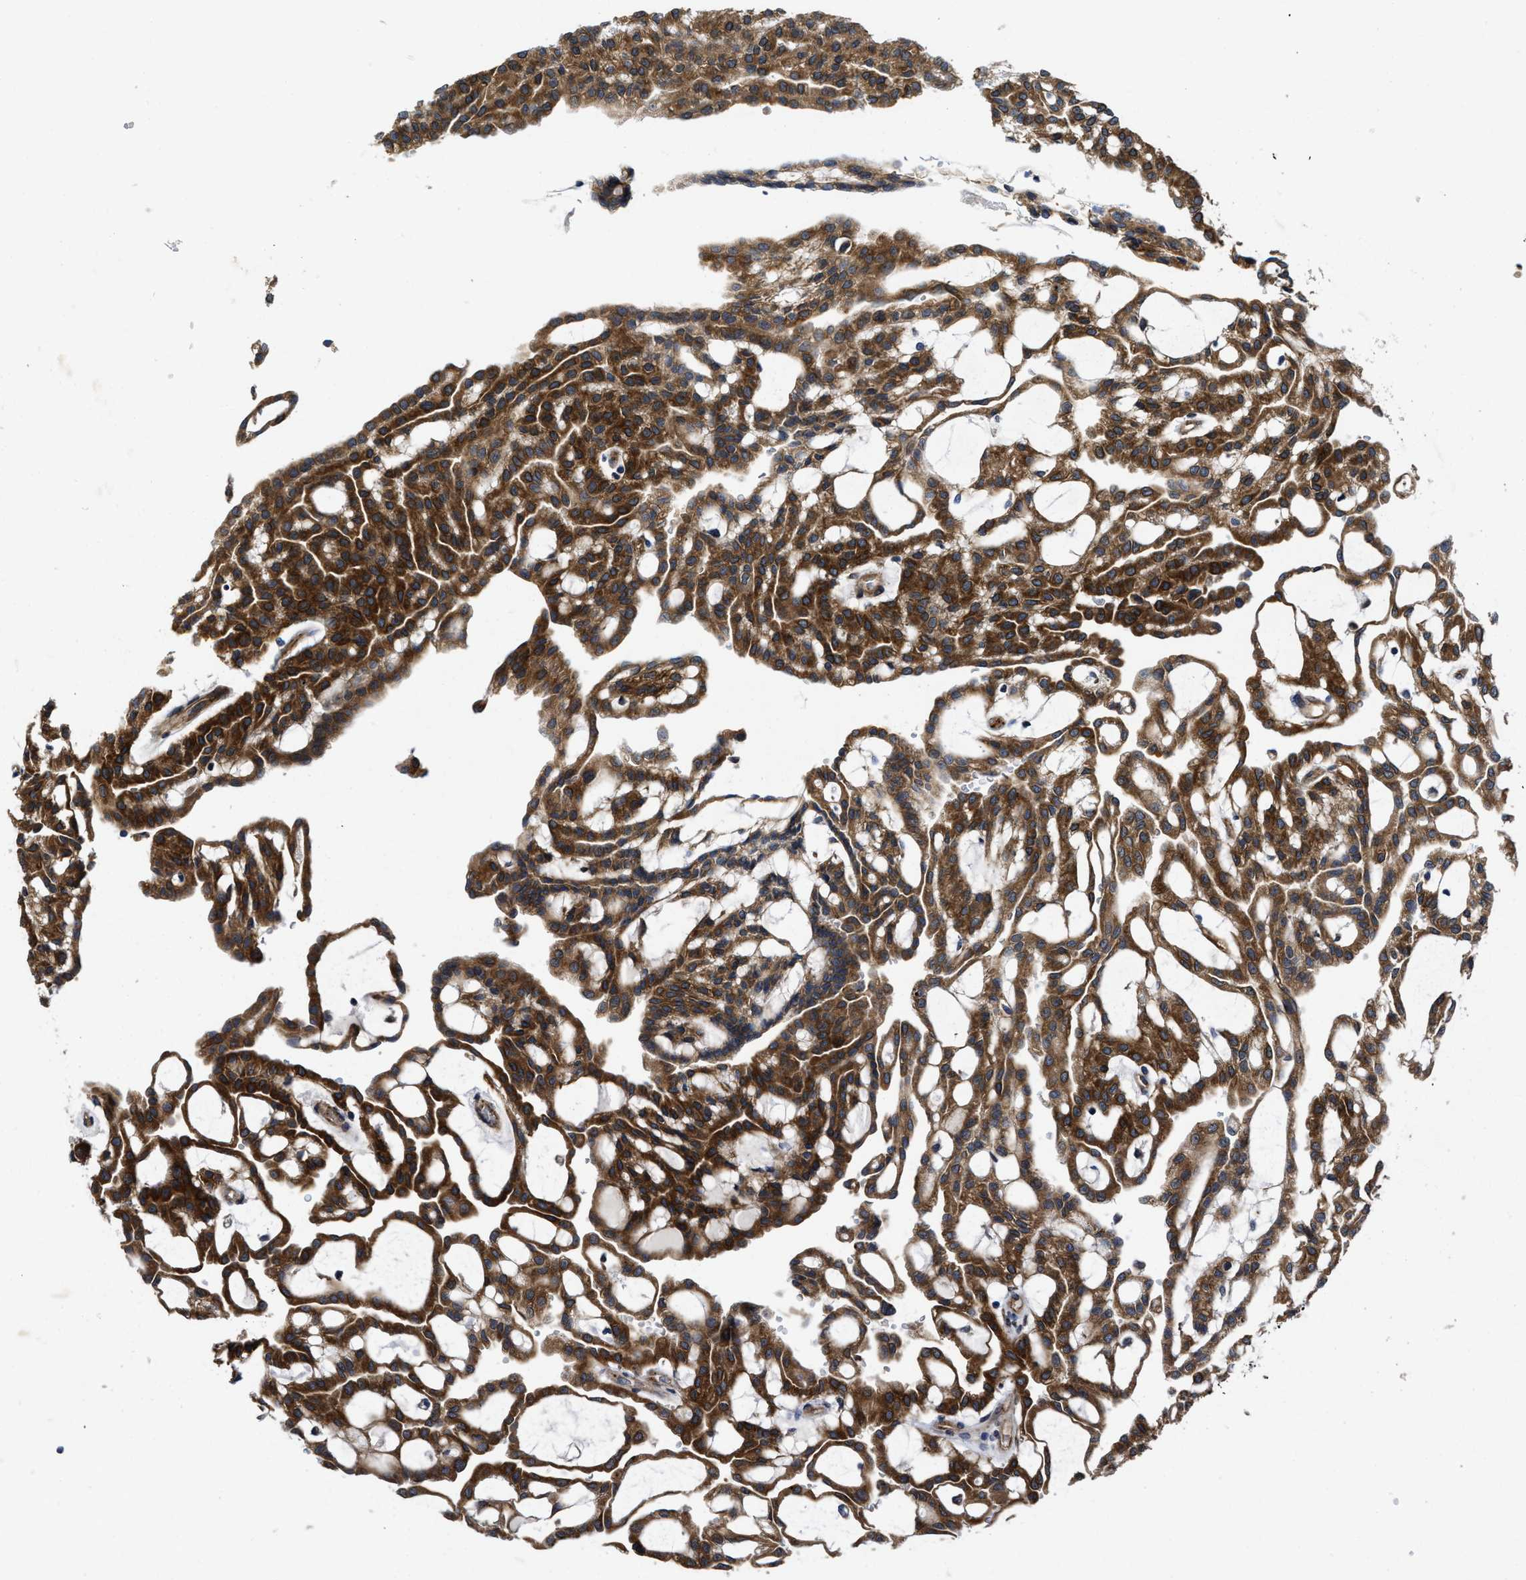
{"staining": {"intensity": "strong", "quantity": ">75%", "location": "cytoplasmic/membranous"}, "tissue": "renal cancer", "cell_type": "Tumor cells", "image_type": "cancer", "snomed": [{"axis": "morphology", "description": "Adenocarcinoma, NOS"}, {"axis": "topography", "description": "Kidney"}], "caption": "Immunohistochemical staining of human adenocarcinoma (renal) exhibits high levels of strong cytoplasmic/membranous protein positivity in about >75% of tumor cells.", "gene": "PKD2", "patient": {"sex": "male", "age": 63}}